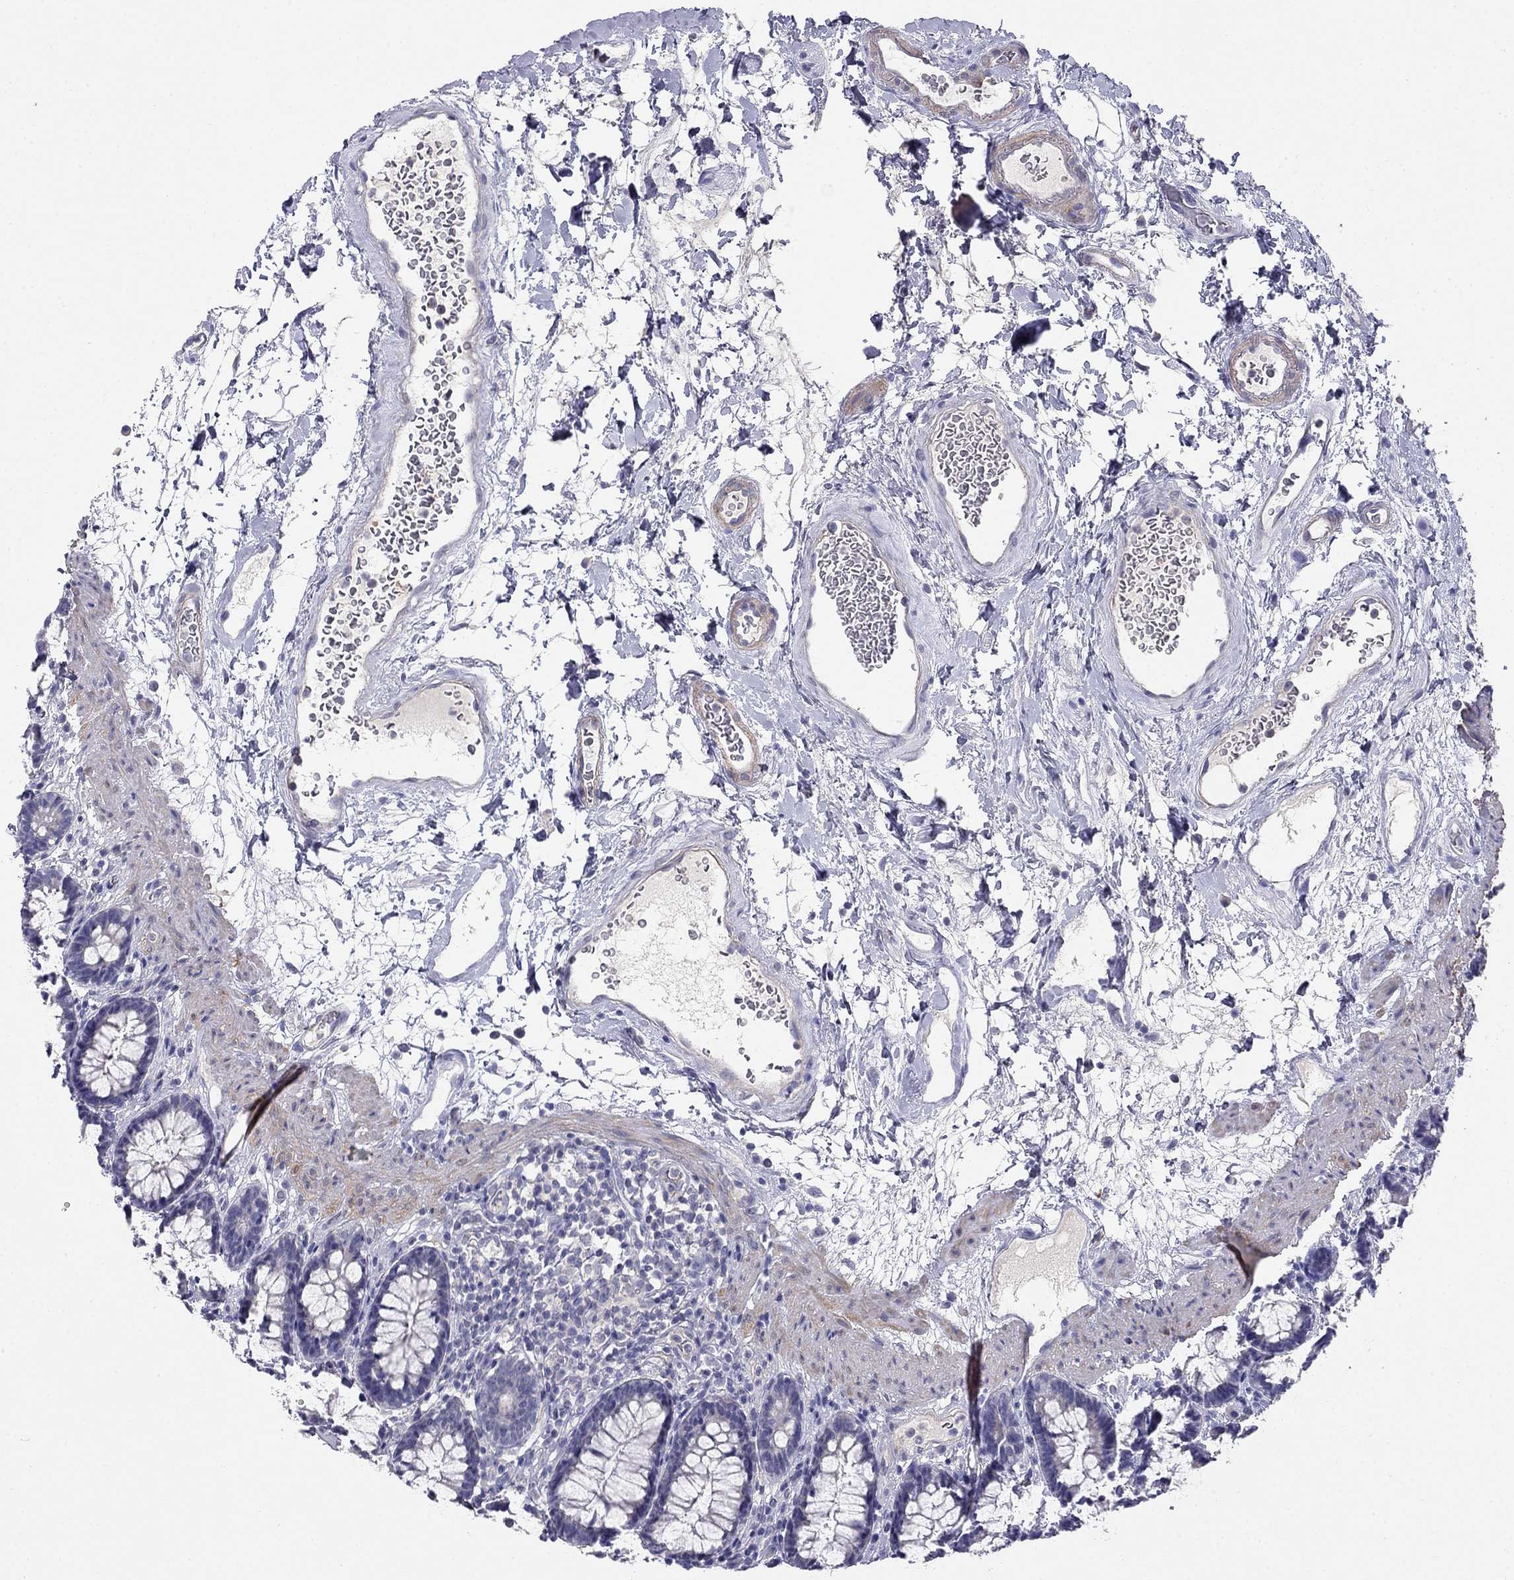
{"staining": {"intensity": "negative", "quantity": "none", "location": "none"}, "tissue": "rectum", "cell_type": "Glandular cells", "image_type": "normal", "snomed": [{"axis": "morphology", "description": "Normal tissue, NOS"}, {"axis": "topography", "description": "Rectum"}], "caption": "Protein analysis of benign rectum shows no significant expression in glandular cells. (DAB (3,3'-diaminobenzidine) immunohistochemistry with hematoxylin counter stain).", "gene": "LY6H", "patient": {"sex": "male", "age": 72}}